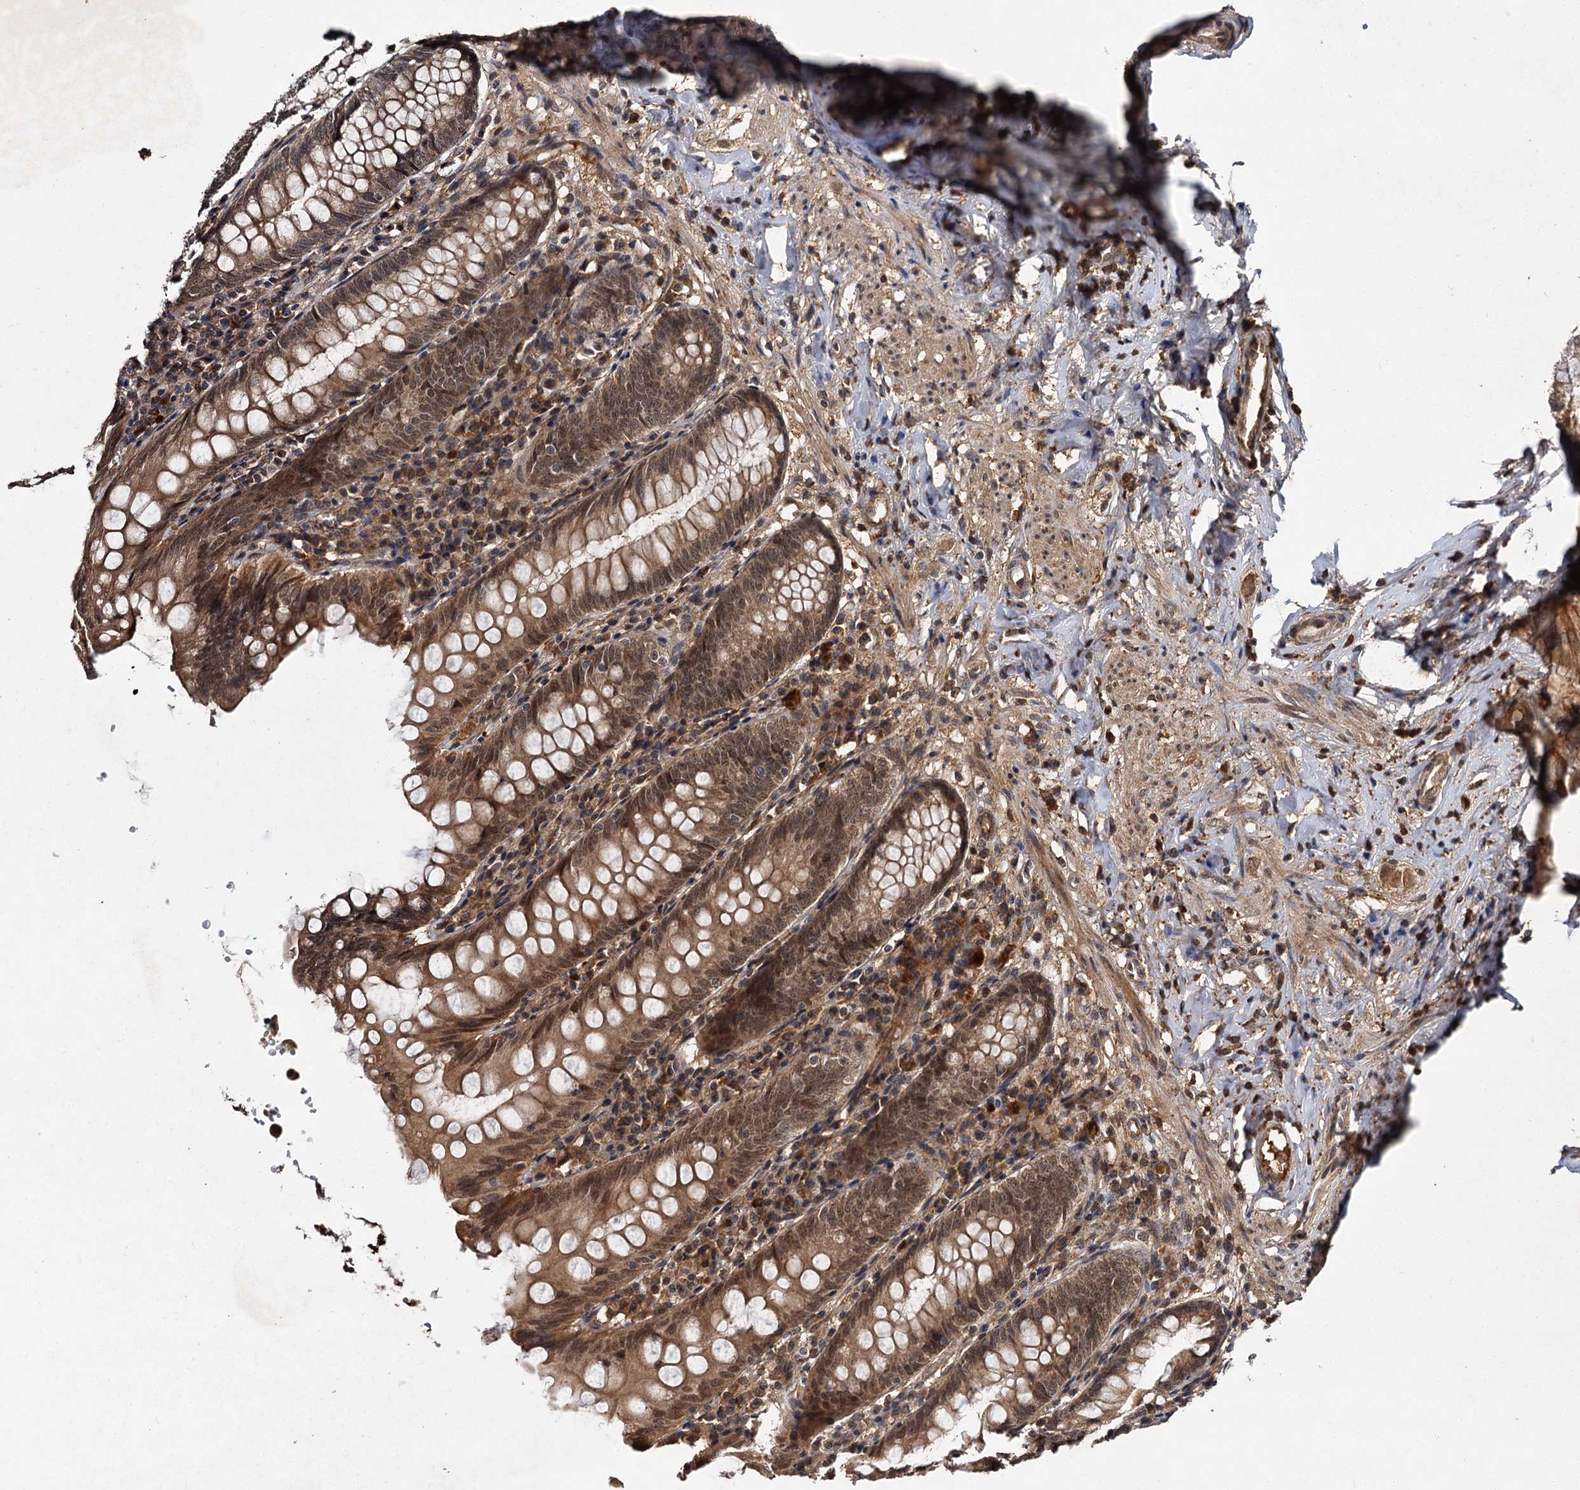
{"staining": {"intensity": "moderate", "quantity": ">75%", "location": "cytoplasmic/membranous,nuclear"}, "tissue": "appendix", "cell_type": "Glandular cells", "image_type": "normal", "snomed": [{"axis": "morphology", "description": "Normal tissue, NOS"}, {"axis": "topography", "description": "Appendix"}], "caption": "Appendix stained with a brown dye exhibits moderate cytoplasmic/membranous,nuclear positive staining in approximately >75% of glandular cells.", "gene": "MBD6", "patient": {"sex": "female", "age": 54}}